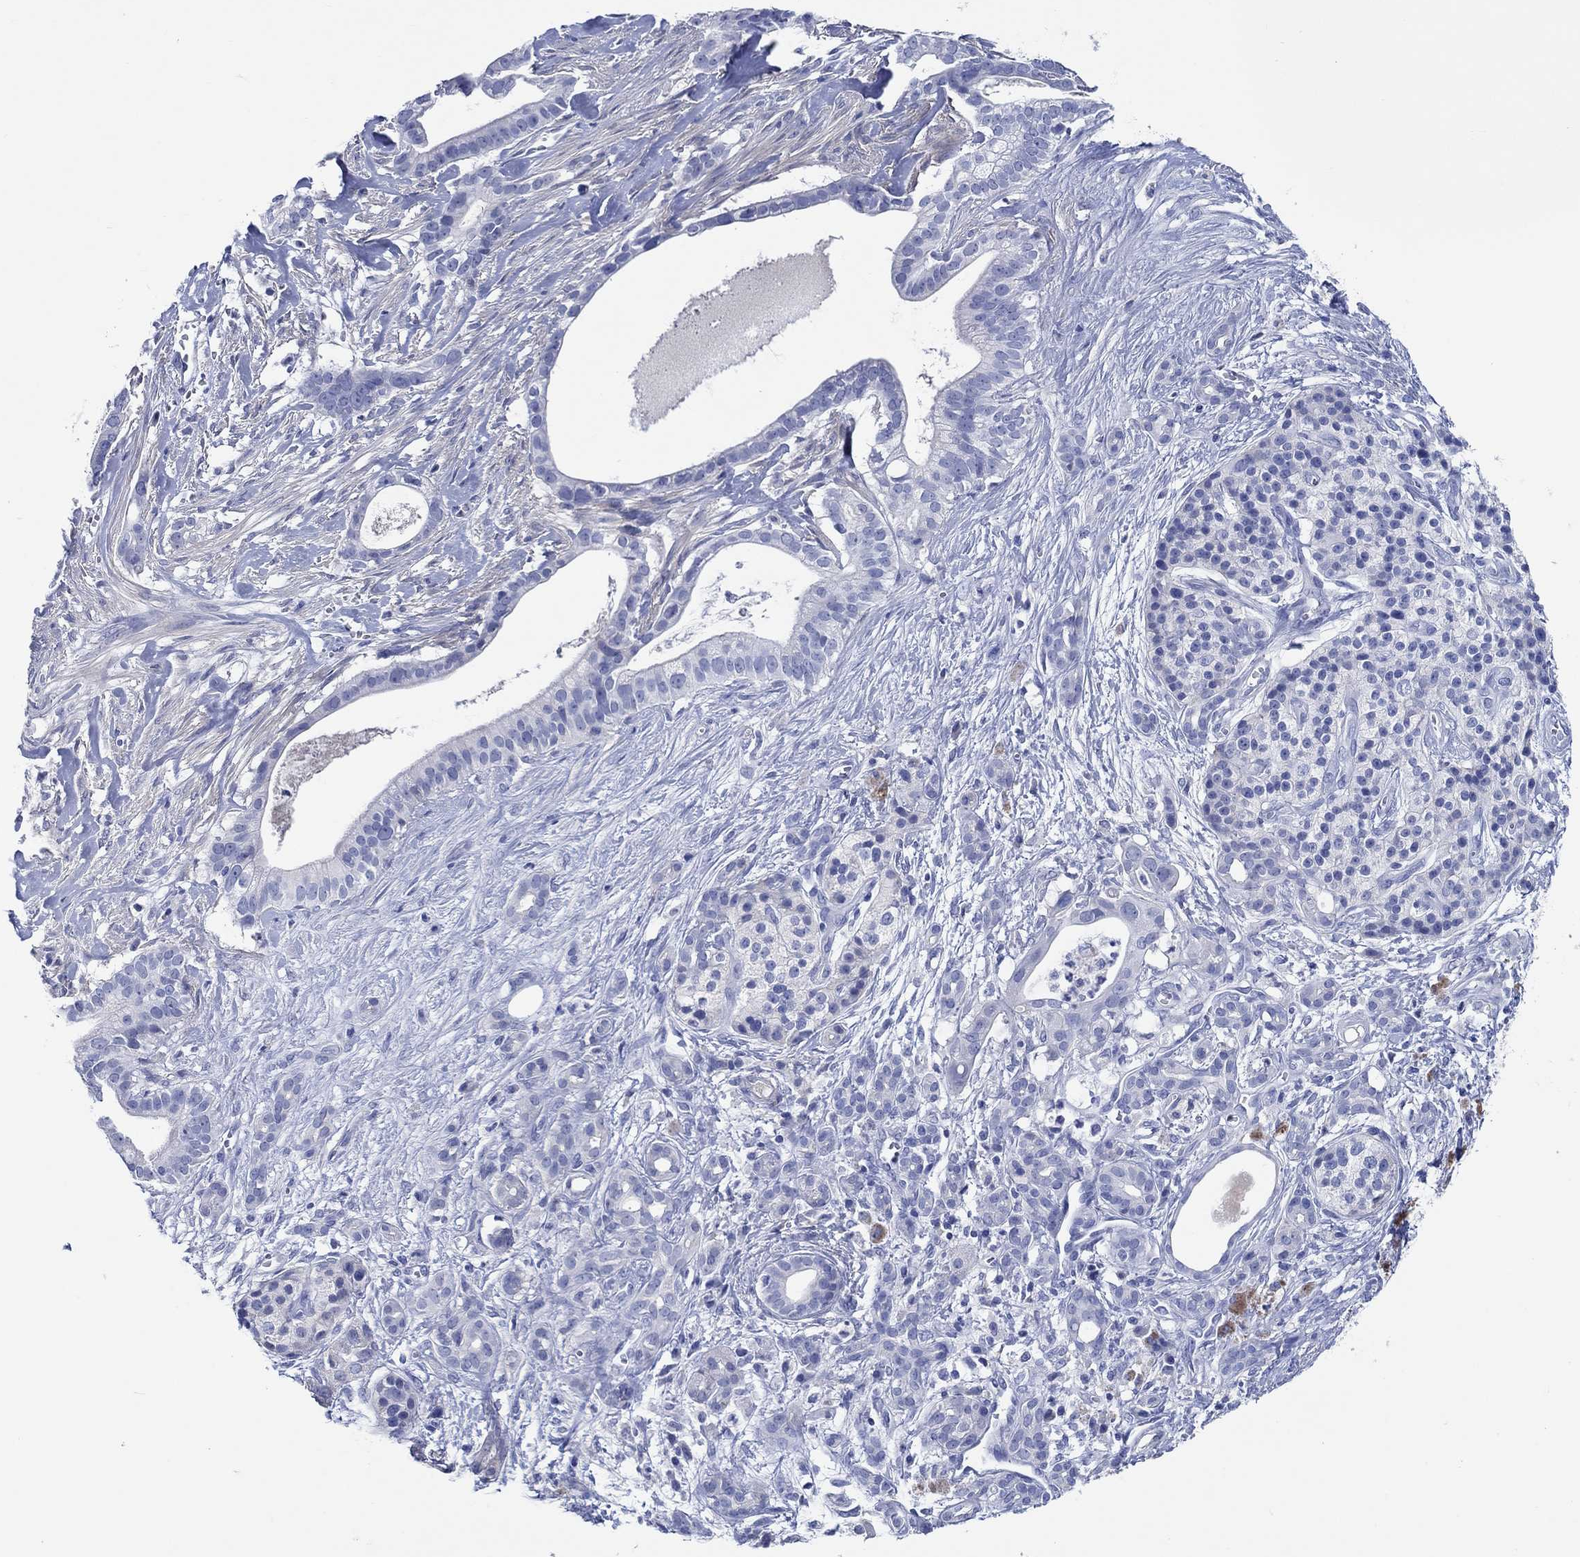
{"staining": {"intensity": "negative", "quantity": "none", "location": "none"}, "tissue": "pancreatic cancer", "cell_type": "Tumor cells", "image_type": "cancer", "snomed": [{"axis": "morphology", "description": "Adenocarcinoma, NOS"}, {"axis": "topography", "description": "Pancreas"}], "caption": "DAB (3,3'-diaminobenzidine) immunohistochemical staining of human pancreatic adenocarcinoma displays no significant positivity in tumor cells.", "gene": "SHISA4", "patient": {"sex": "male", "age": 61}}